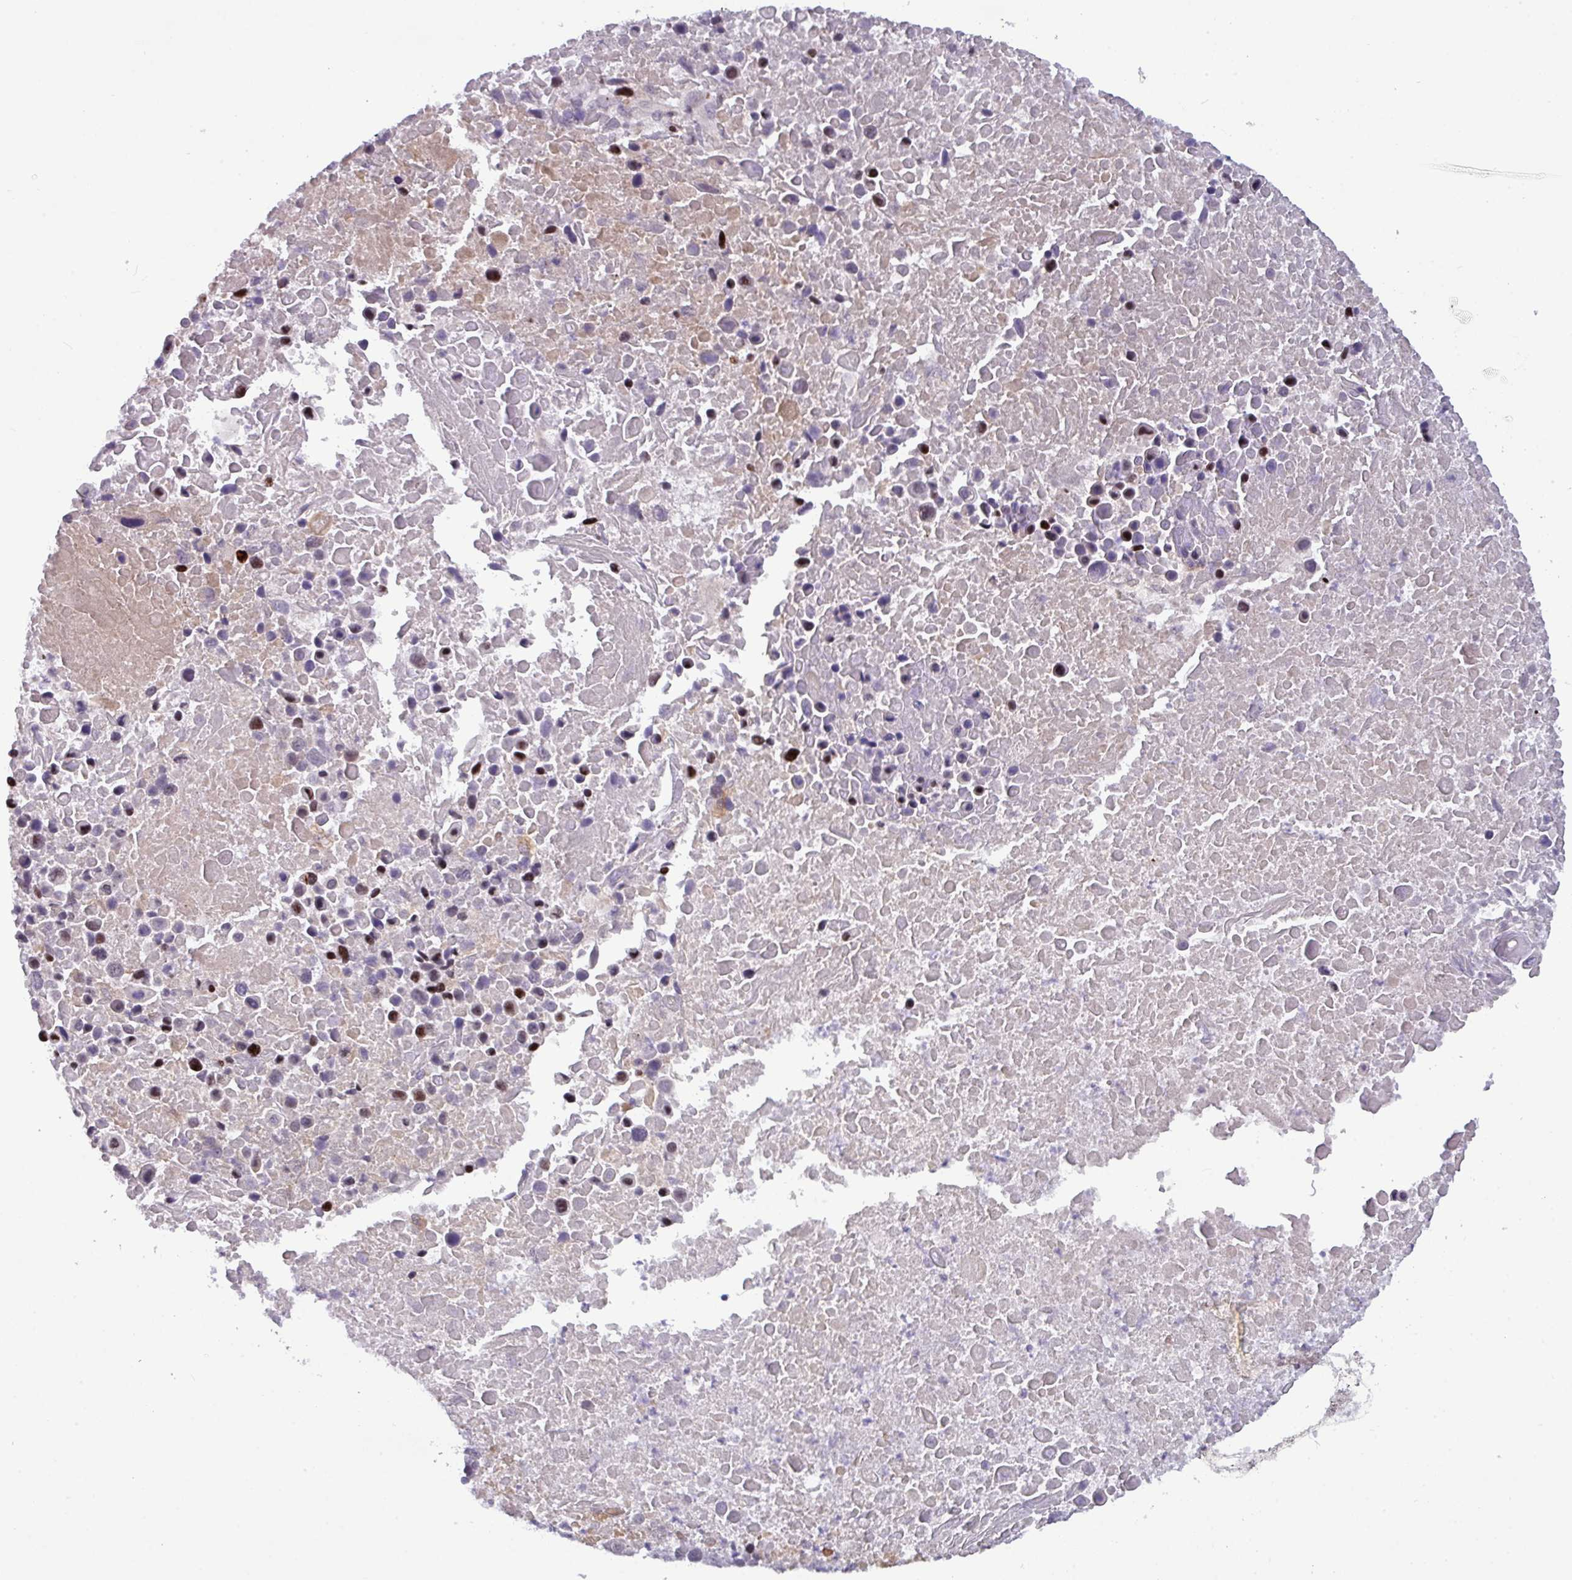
{"staining": {"intensity": "moderate", "quantity": "<25%", "location": "nuclear"}, "tissue": "lung cancer", "cell_type": "Tumor cells", "image_type": "cancer", "snomed": [{"axis": "morphology", "description": "Normal tissue, NOS"}, {"axis": "morphology", "description": "Squamous cell carcinoma, NOS"}, {"axis": "topography", "description": "Lymph node"}, {"axis": "topography", "description": "Lung"}], "caption": "Immunohistochemistry (IHC) staining of lung squamous cell carcinoma, which exhibits low levels of moderate nuclear positivity in approximately <25% of tumor cells indicating moderate nuclear protein expression. The staining was performed using DAB (3,3'-diaminobenzidine) (brown) for protein detection and nuclei were counterstained in hematoxylin (blue).", "gene": "SLC66A2", "patient": {"sex": "male", "age": 66}}